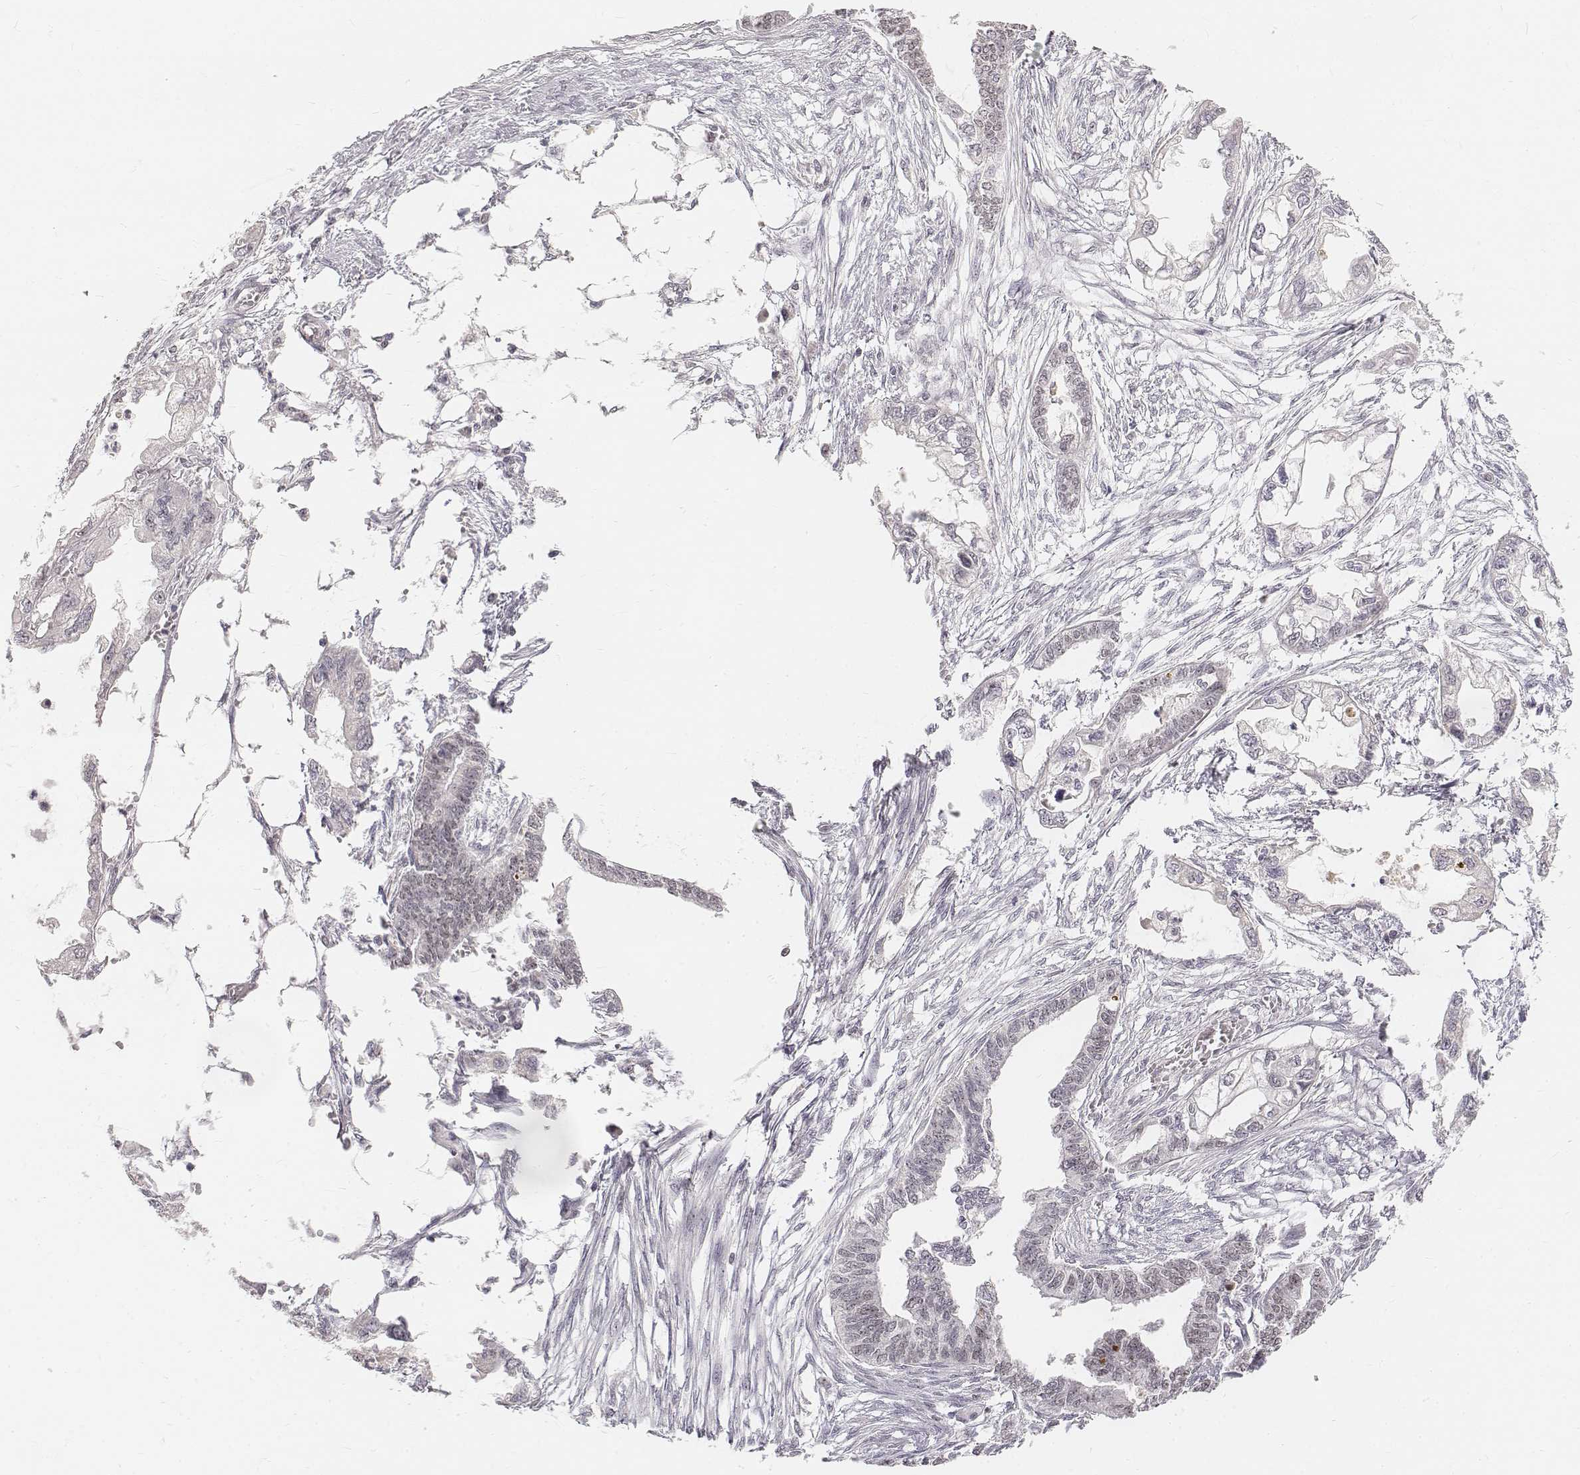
{"staining": {"intensity": "weak", "quantity": "<25%", "location": "nuclear"}, "tissue": "endometrial cancer", "cell_type": "Tumor cells", "image_type": "cancer", "snomed": [{"axis": "morphology", "description": "Adenocarcinoma, NOS"}, {"axis": "morphology", "description": "Adenocarcinoma, metastatic, NOS"}, {"axis": "topography", "description": "Adipose tissue"}, {"axis": "topography", "description": "Endometrium"}], "caption": "High magnification brightfield microscopy of adenocarcinoma (endometrial) stained with DAB (3,3'-diaminobenzidine) (brown) and counterstained with hematoxylin (blue): tumor cells show no significant positivity.", "gene": "PHF6", "patient": {"sex": "female", "age": 67}}